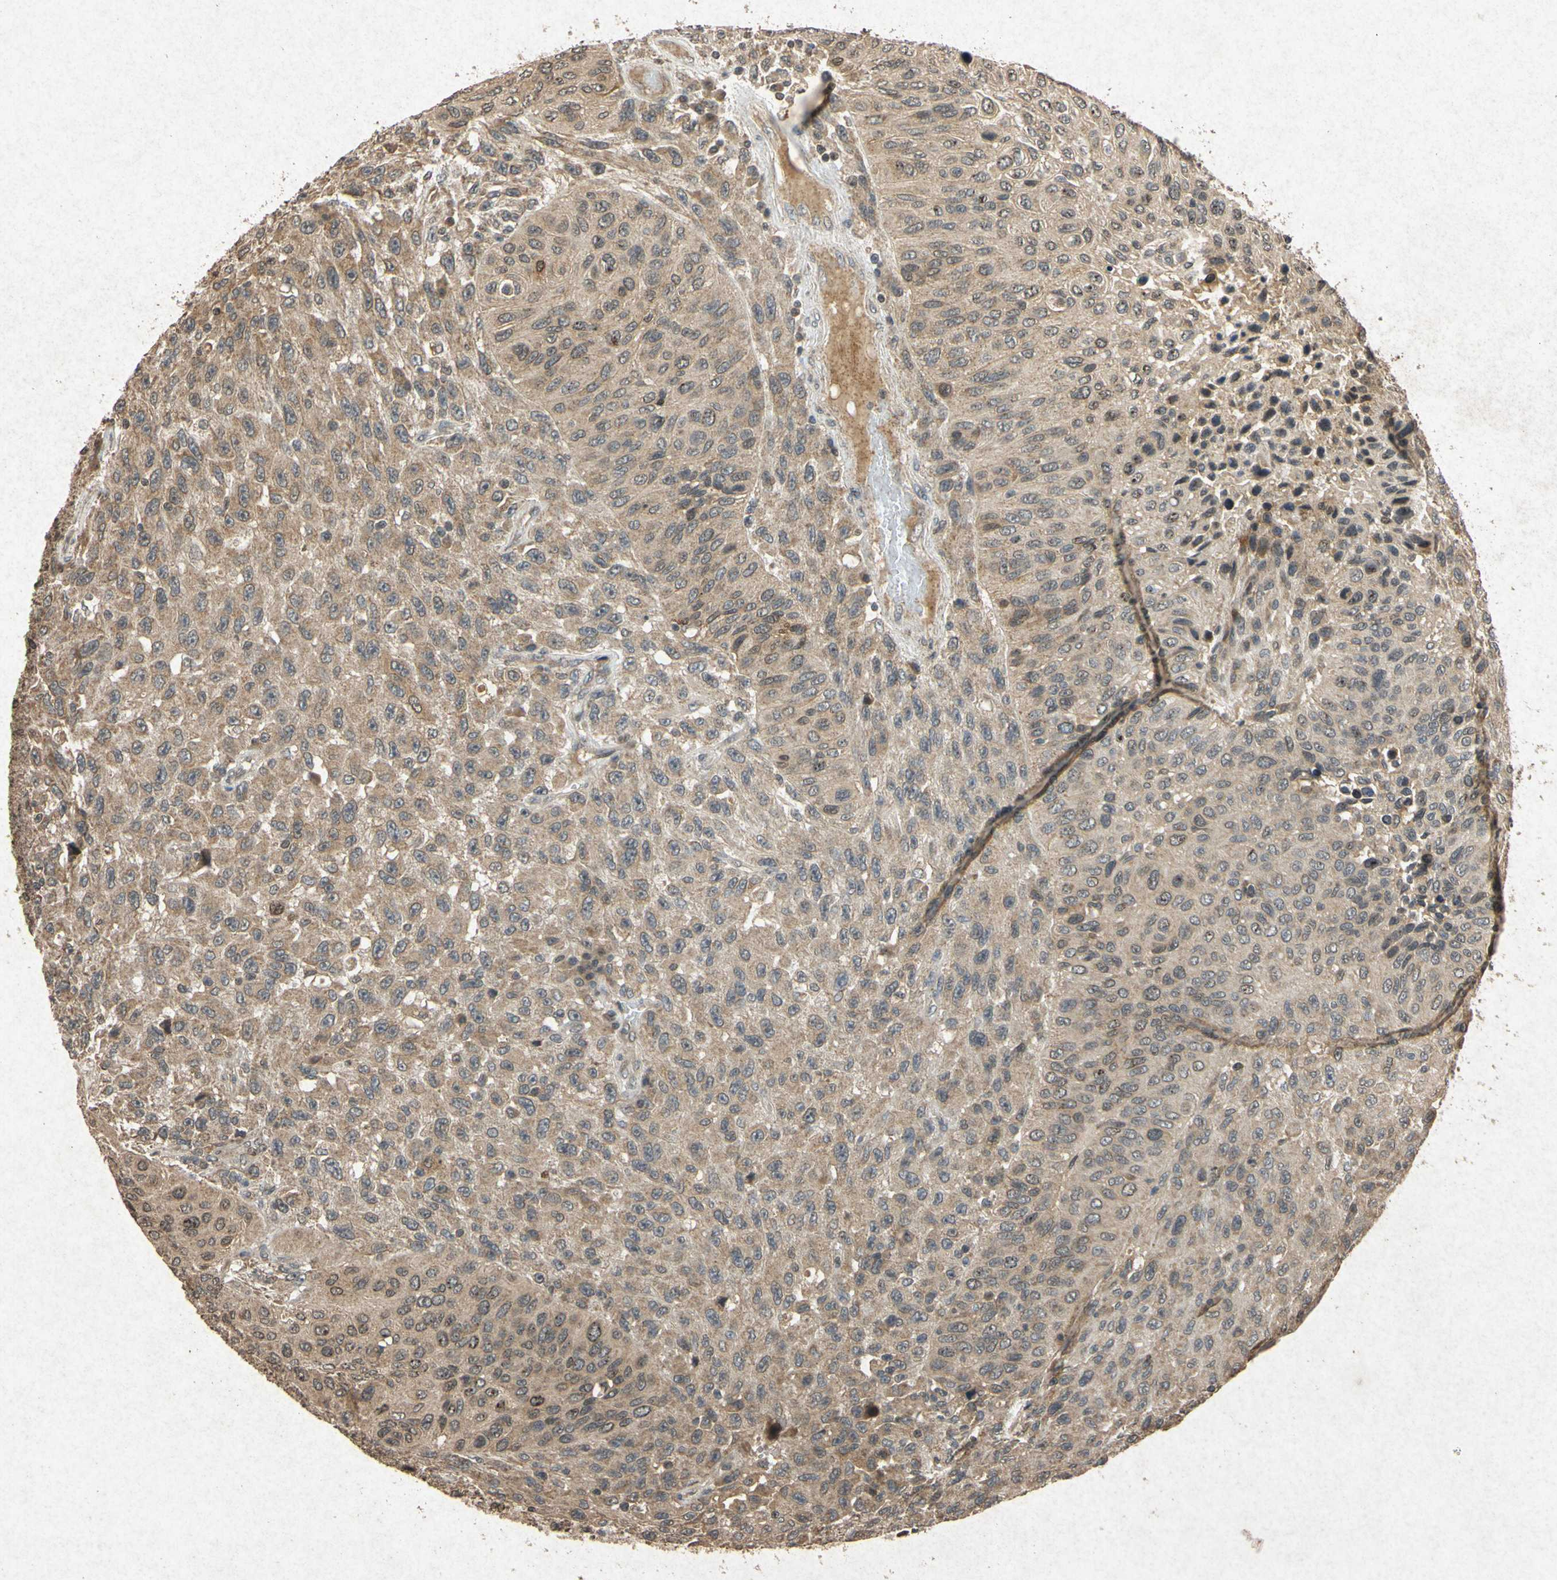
{"staining": {"intensity": "moderate", "quantity": ">75%", "location": "cytoplasmic/membranous"}, "tissue": "urothelial cancer", "cell_type": "Tumor cells", "image_type": "cancer", "snomed": [{"axis": "morphology", "description": "Urothelial carcinoma, High grade"}, {"axis": "topography", "description": "Urinary bladder"}], "caption": "Protein expression analysis of human urothelial cancer reveals moderate cytoplasmic/membranous expression in approximately >75% of tumor cells. (DAB IHC, brown staining for protein, blue staining for nuclei).", "gene": "ATP6V1H", "patient": {"sex": "male", "age": 66}}